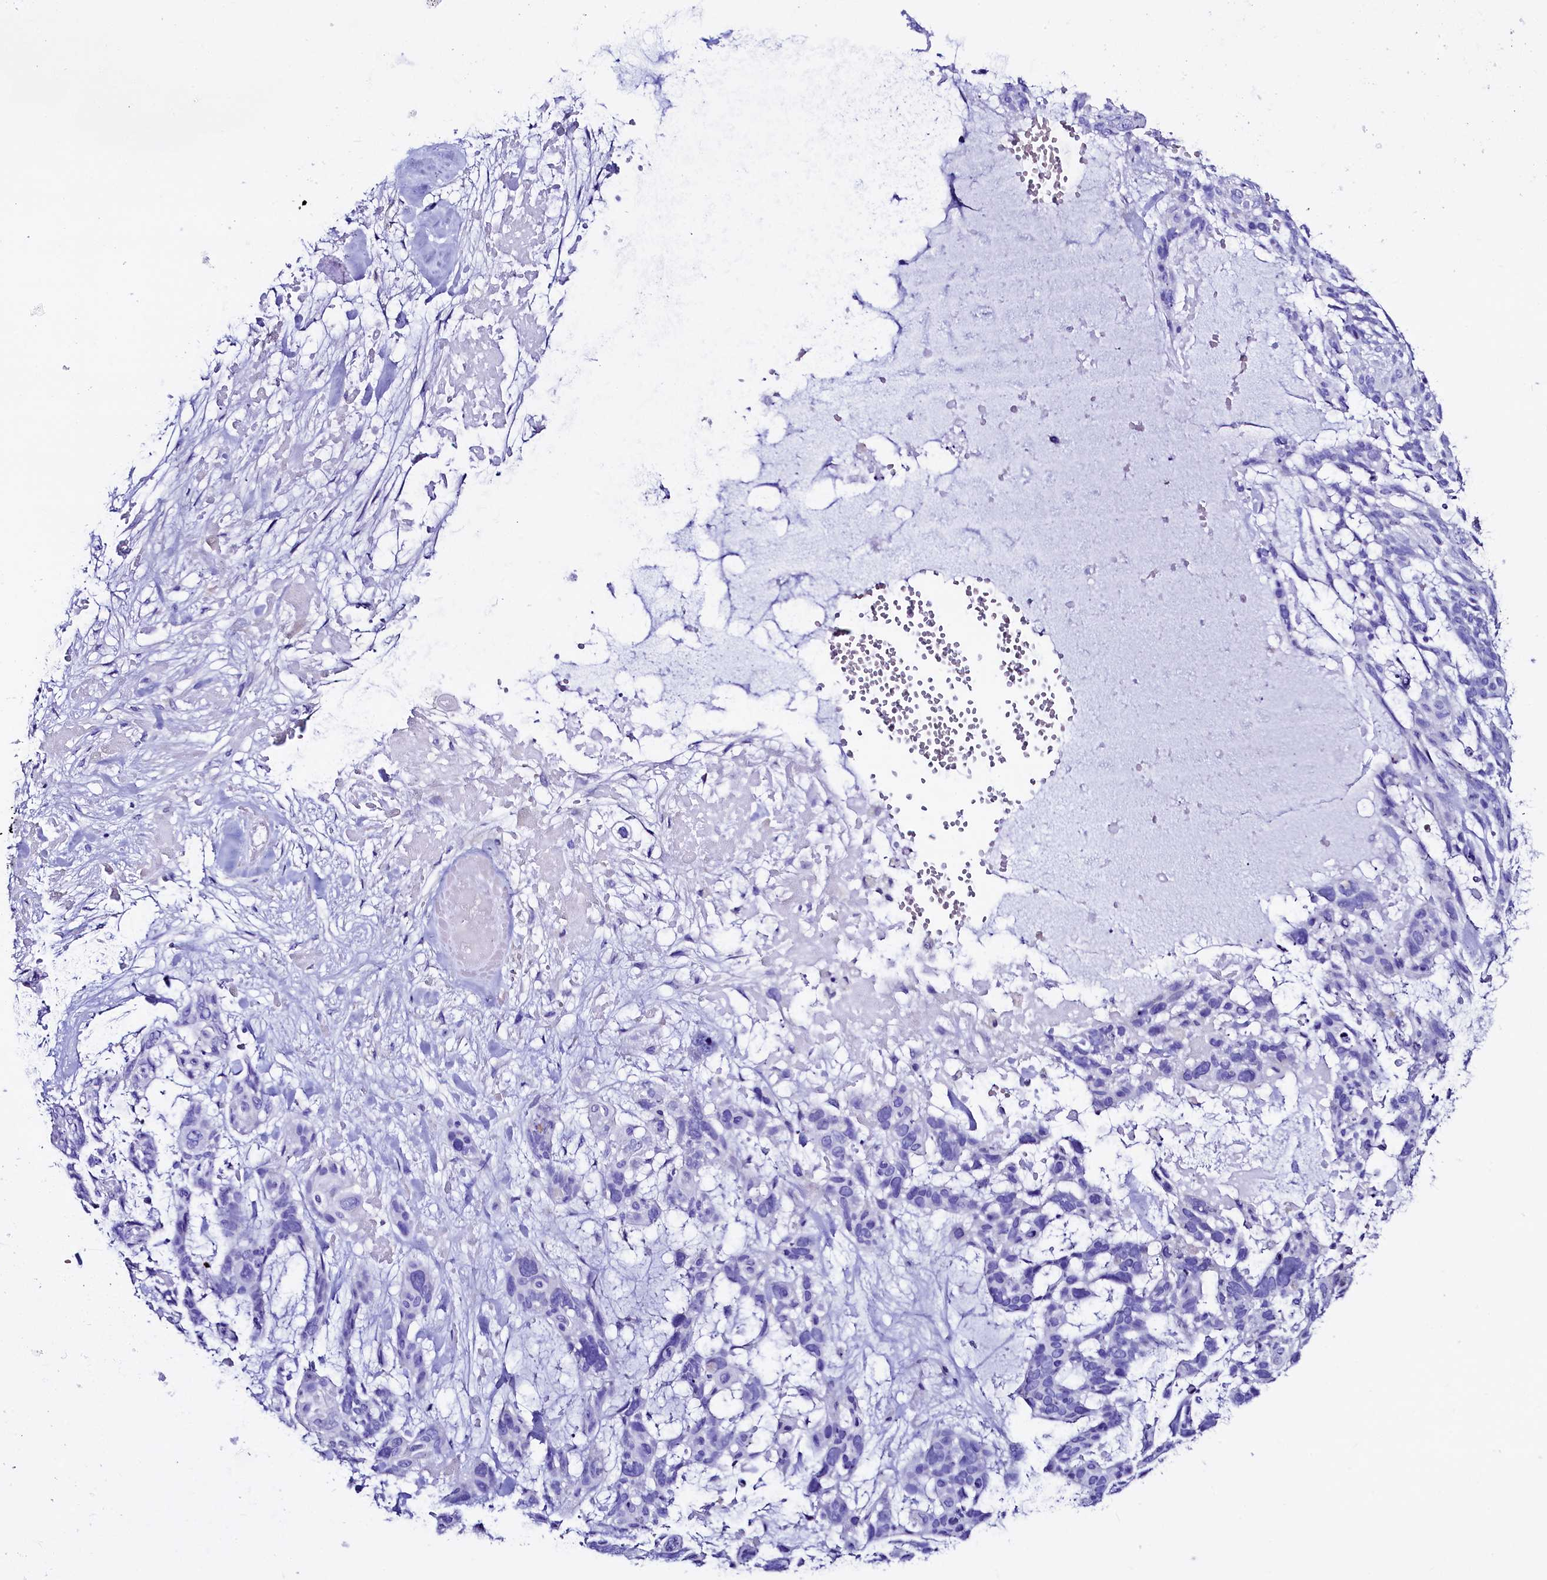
{"staining": {"intensity": "negative", "quantity": "none", "location": "none"}, "tissue": "skin cancer", "cell_type": "Tumor cells", "image_type": "cancer", "snomed": [{"axis": "morphology", "description": "Basal cell carcinoma"}, {"axis": "topography", "description": "Skin"}], "caption": "There is no significant staining in tumor cells of basal cell carcinoma (skin).", "gene": "RBP3", "patient": {"sex": "male", "age": 88}}